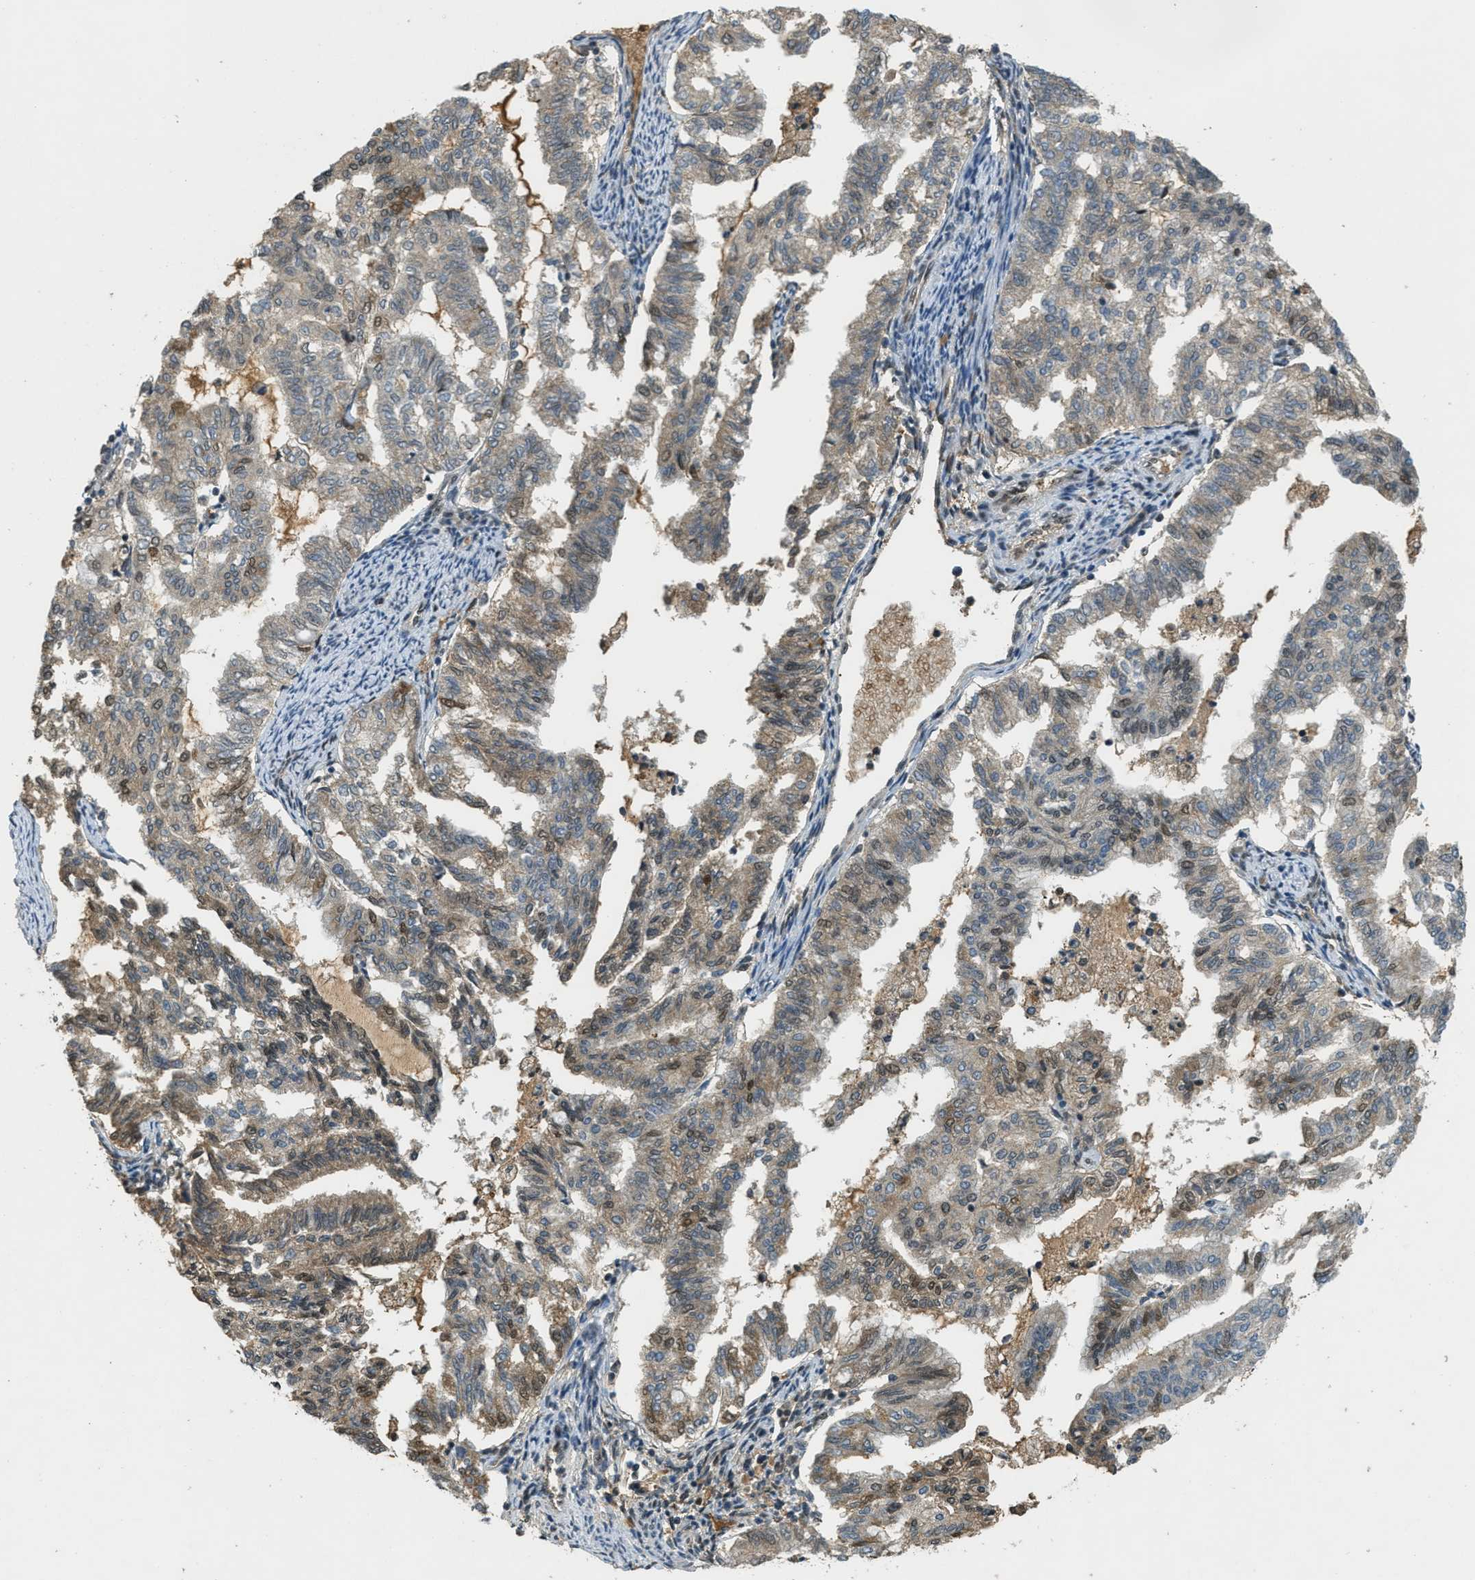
{"staining": {"intensity": "moderate", "quantity": "<25%", "location": "cytoplasmic/membranous,nuclear"}, "tissue": "endometrial cancer", "cell_type": "Tumor cells", "image_type": "cancer", "snomed": [{"axis": "morphology", "description": "Adenocarcinoma, NOS"}, {"axis": "topography", "description": "Endometrium"}], "caption": "Endometrial adenocarcinoma was stained to show a protein in brown. There is low levels of moderate cytoplasmic/membranous and nuclear expression in approximately <25% of tumor cells. (DAB IHC, brown staining for protein, blue staining for nuclei).", "gene": "ZNF148", "patient": {"sex": "female", "age": 79}}